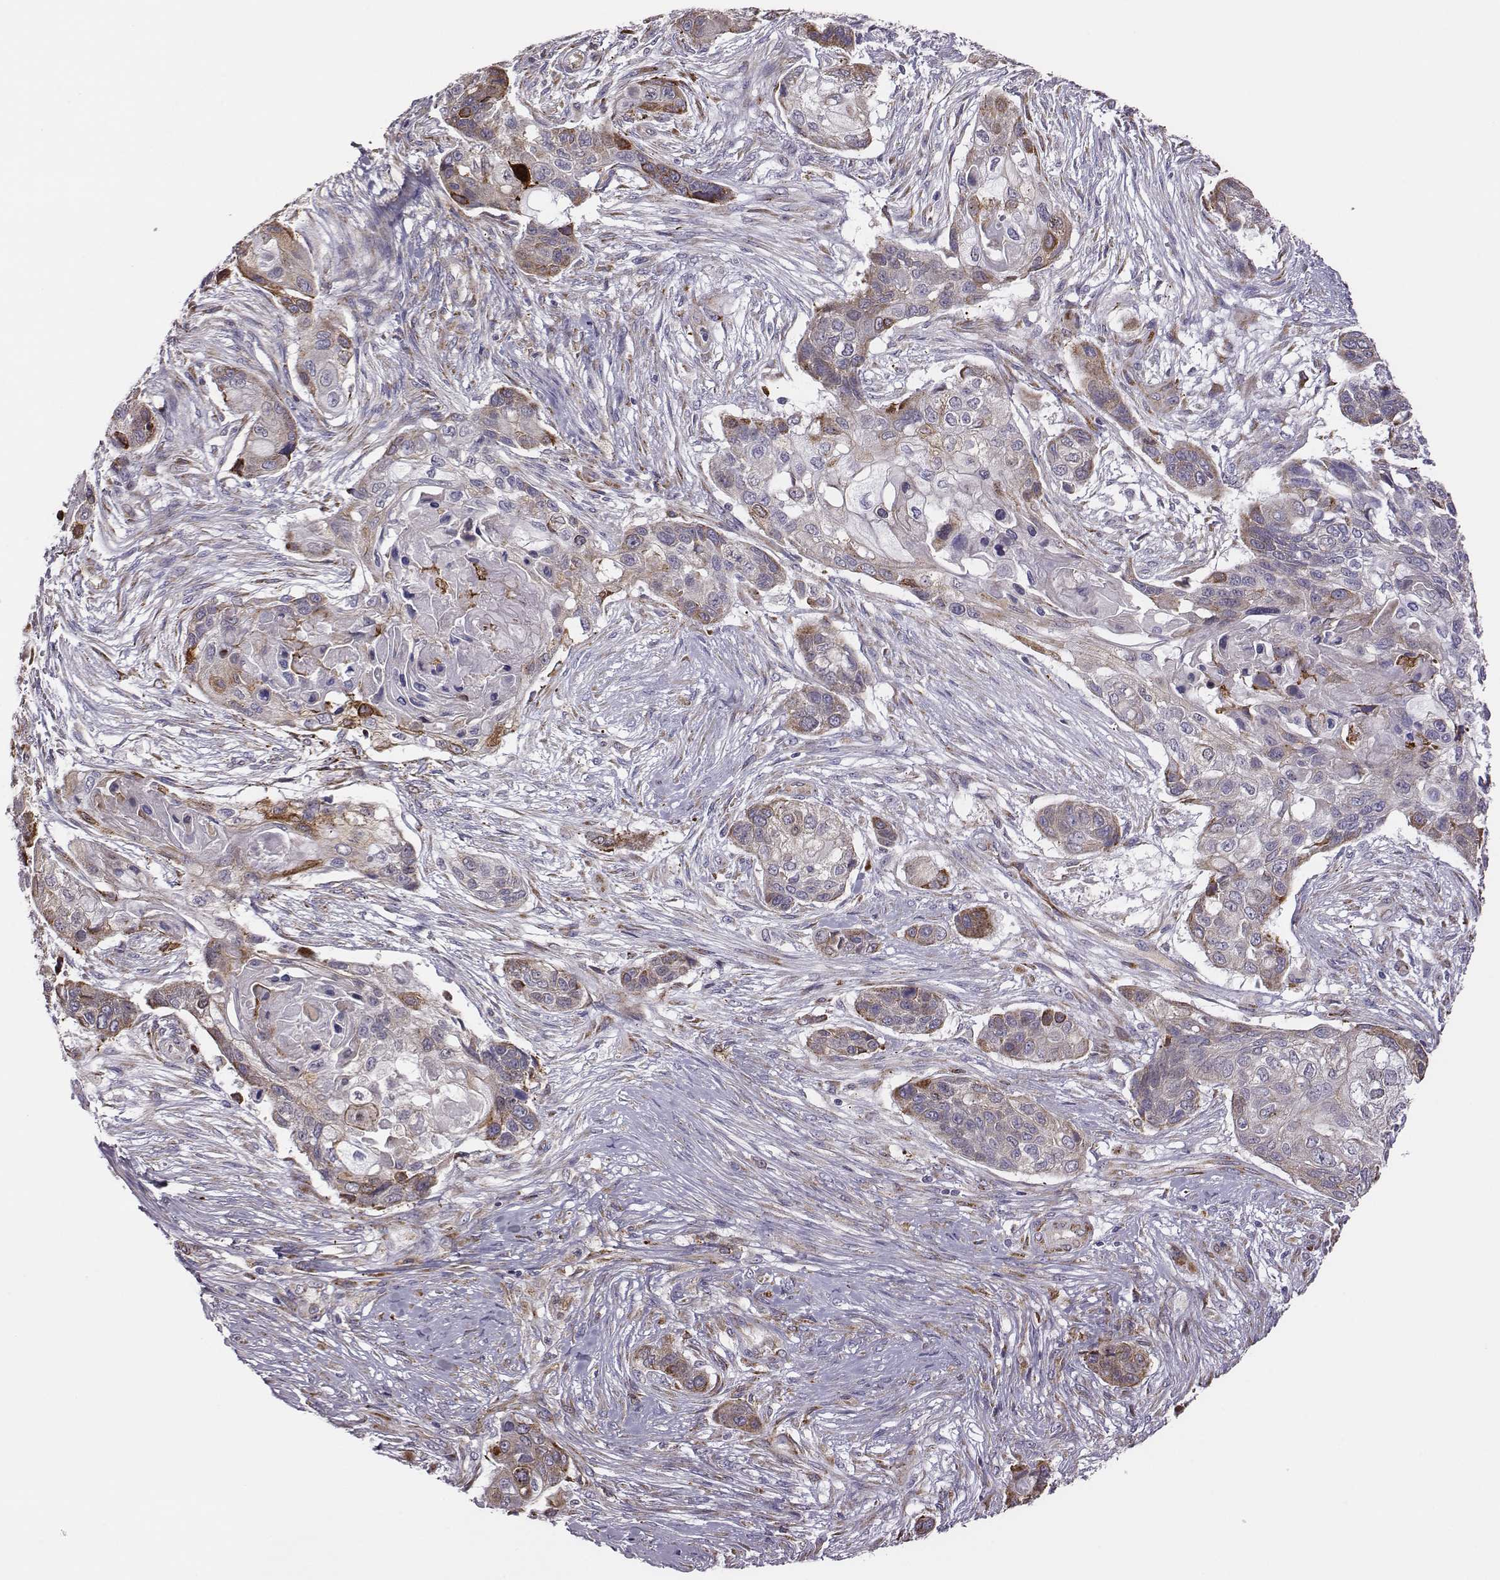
{"staining": {"intensity": "moderate", "quantity": ">75%", "location": "cytoplasmic/membranous"}, "tissue": "lung cancer", "cell_type": "Tumor cells", "image_type": "cancer", "snomed": [{"axis": "morphology", "description": "Squamous cell carcinoma, NOS"}, {"axis": "topography", "description": "Lung"}], "caption": "Tumor cells reveal moderate cytoplasmic/membranous positivity in approximately >75% of cells in lung cancer.", "gene": "SELENOI", "patient": {"sex": "male", "age": 69}}